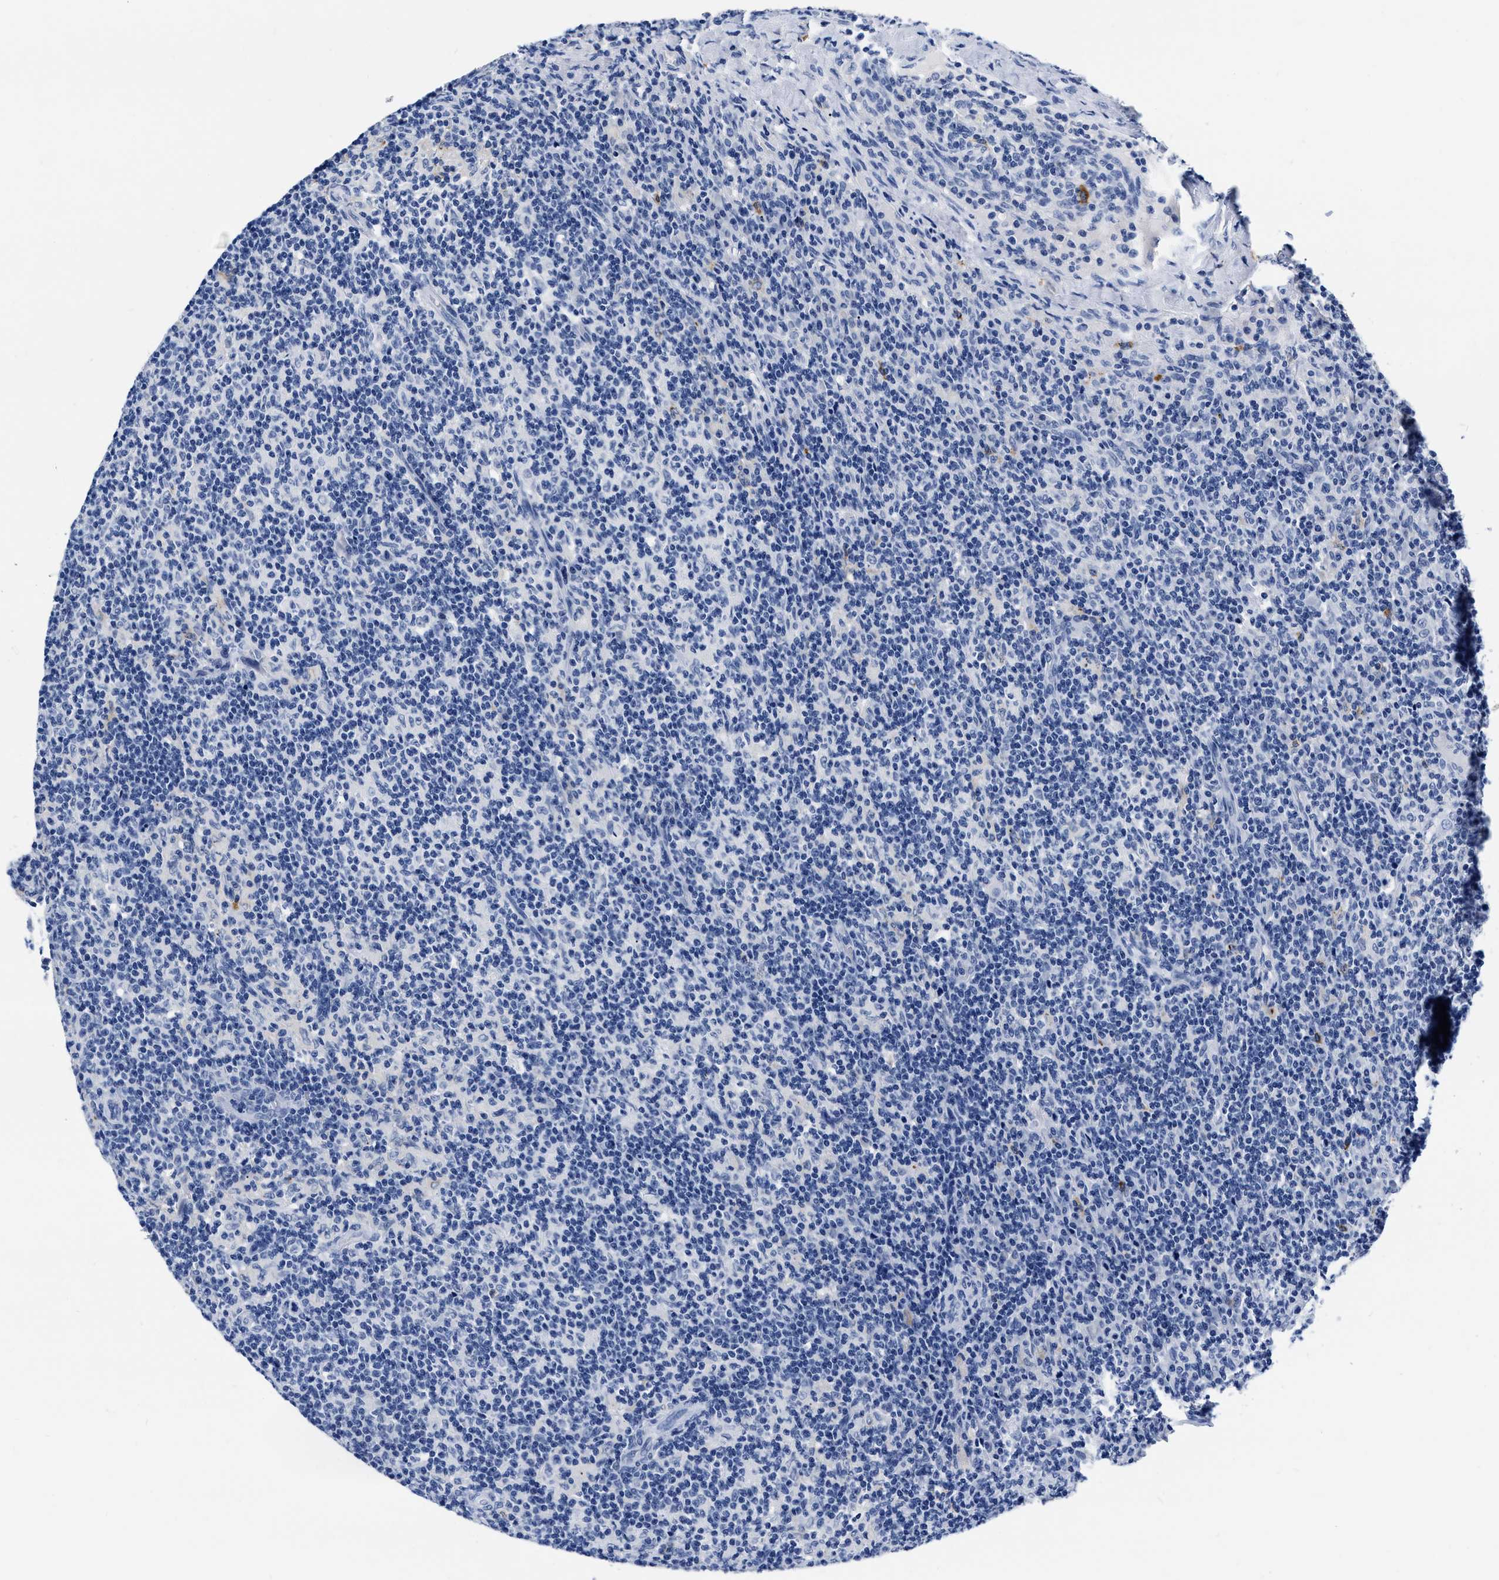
{"staining": {"intensity": "negative", "quantity": "none", "location": "none"}, "tissue": "lymph node", "cell_type": "Germinal center cells", "image_type": "normal", "snomed": [{"axis": "morphology", "description": "Normal tissue, NOS"}, {"axis": "morphology", "description": "Inflammation, NOS"}, {"axis": "topography", "description": "Lymph node"}], "caption": "DAB (3,3'-diaminobenzidine) immunohistochemical staining of normal human lymph node demonstrates no significant expression in germinal center cells. (DAB (3,3'-diaminobenzidine) IHC with hematoxylin counter stain).", "gene": "CER1", "patient": {"sex": "male", "age": 55}}